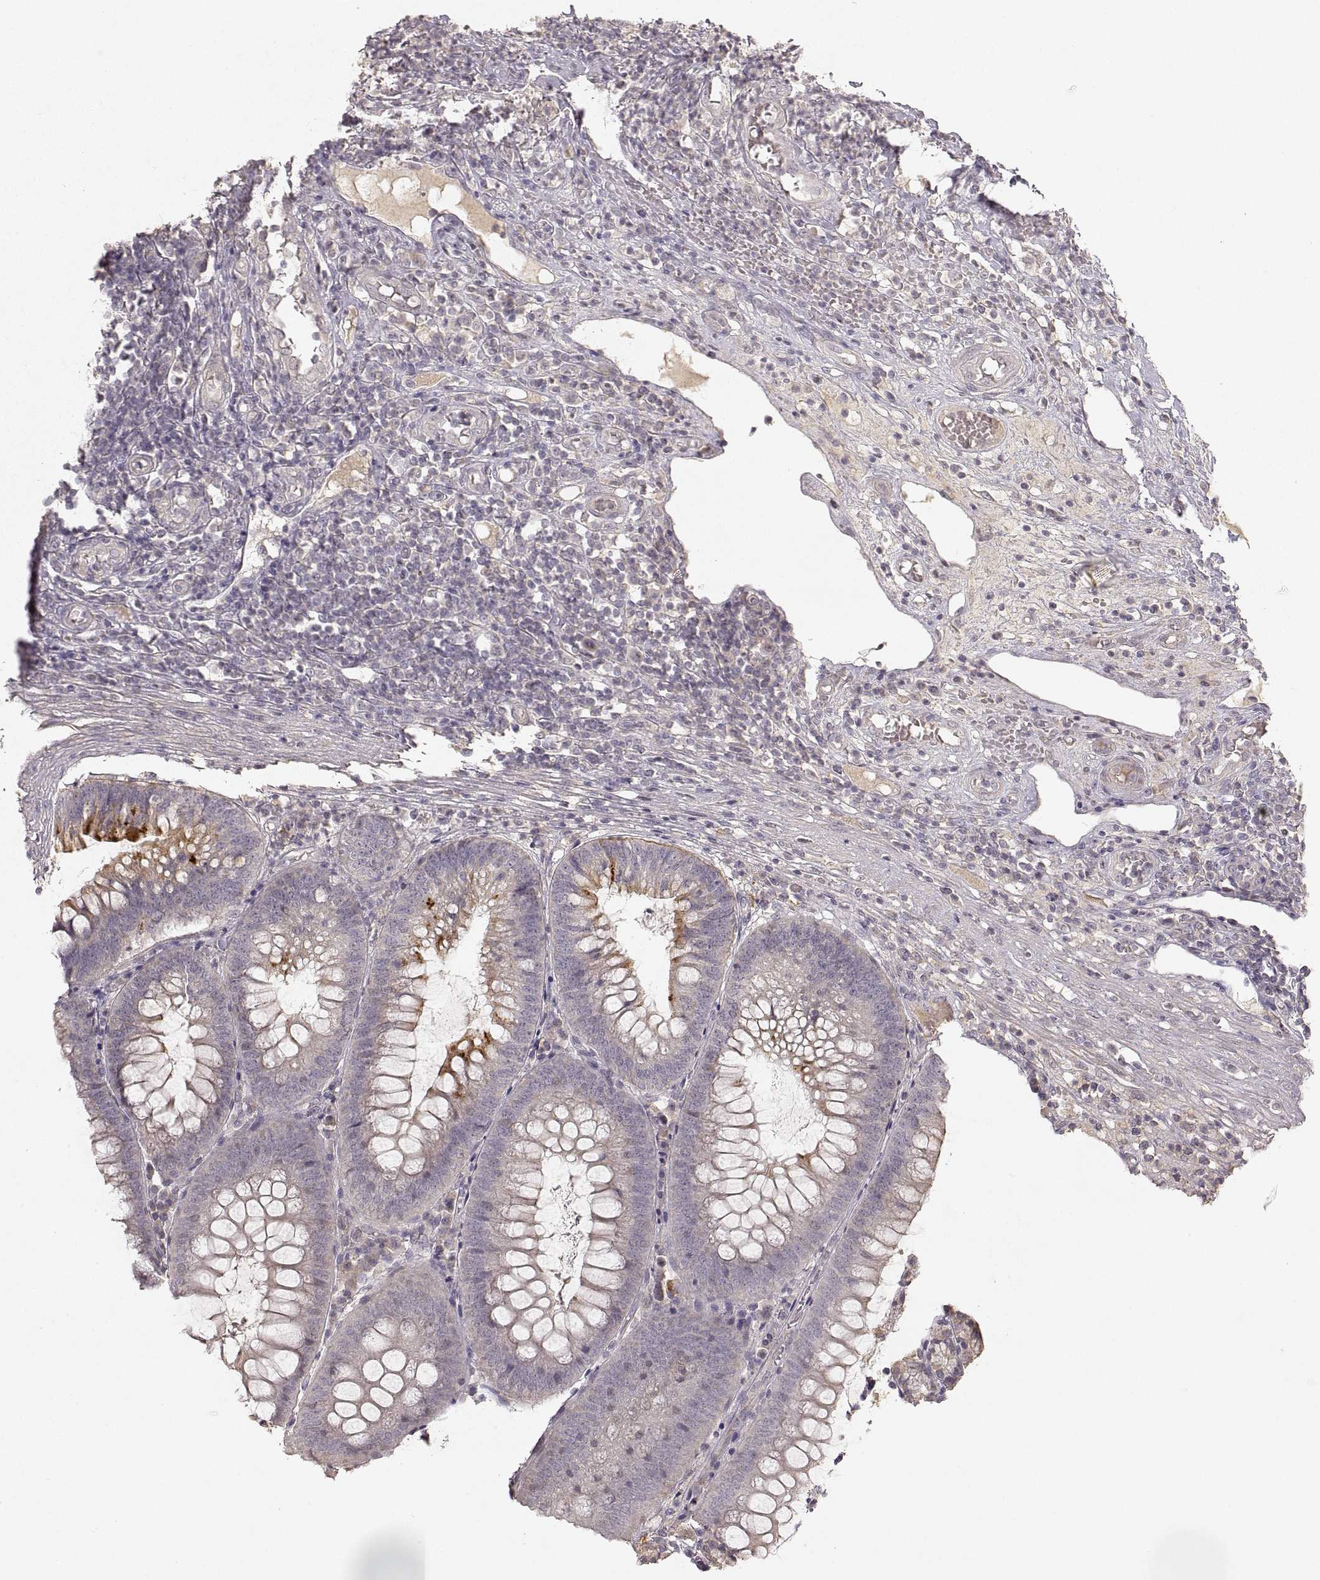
{"staining": {"intensity": "strong", "quantity": "<25%", "location": "cytoplasmic/membranous"}, "tissue": "appendix", "cell_type": "Glandular cells", "image_type": "normal", "snomed": [{"axis": "morphology", "description": "Normal tissue, NOS"}, {"axis": "morphology", "description": "Inflammation, NOS"}, {"axis": "topography", "description": "Appendix"}], "caption": "Benign appendix displays strong cytoplasmic/membranous expression in approximately <25% of glandular cells, visualized by immunohistochemistry. Nuclei are stained in blue.", "gene": "LAMC2", "patient": {"sex": "male", "age": 16}}